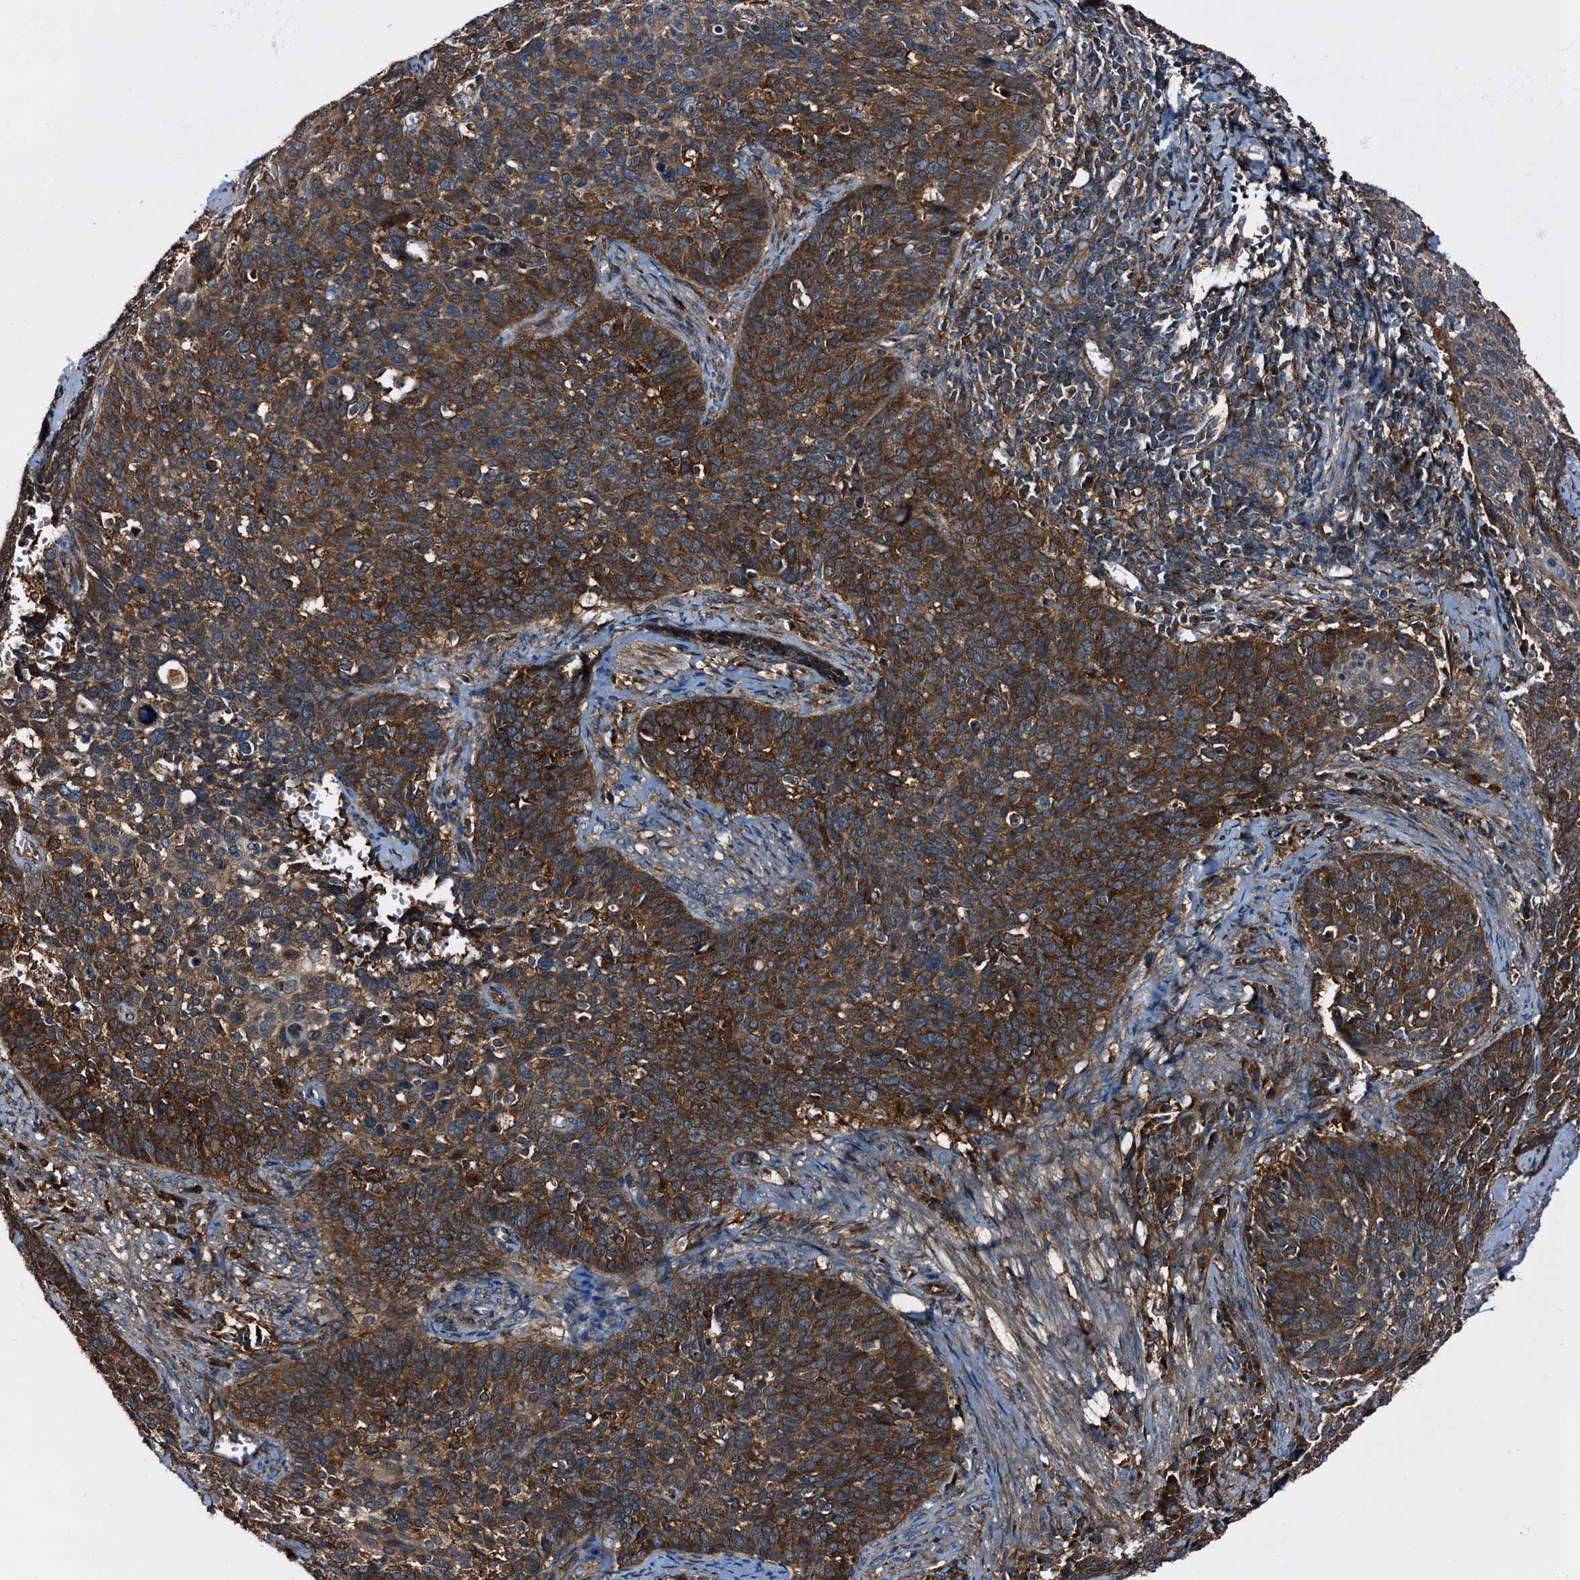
{"staining": {"intensity": "strong", "quantity": ">75%", "location": "cytoplasmic/membranous"}, "tissue": "cervical cancer", "cell_type": "Tumor cells", "image_type": "cancer", "snomed": [{"axis": "morphology", "description": "Squamous cell carcinoma, NOS"}, {"axis": "topography", "description": "Cervix"}], "caption": "Strong cytoplasmic/membranous positivity for a protein is present in approximately >75% of tumor cells of cervical cancer using immunohistochemistry (IHC).", "gene": "PEX5", "patient": {"sex": "female", "age": 39}}